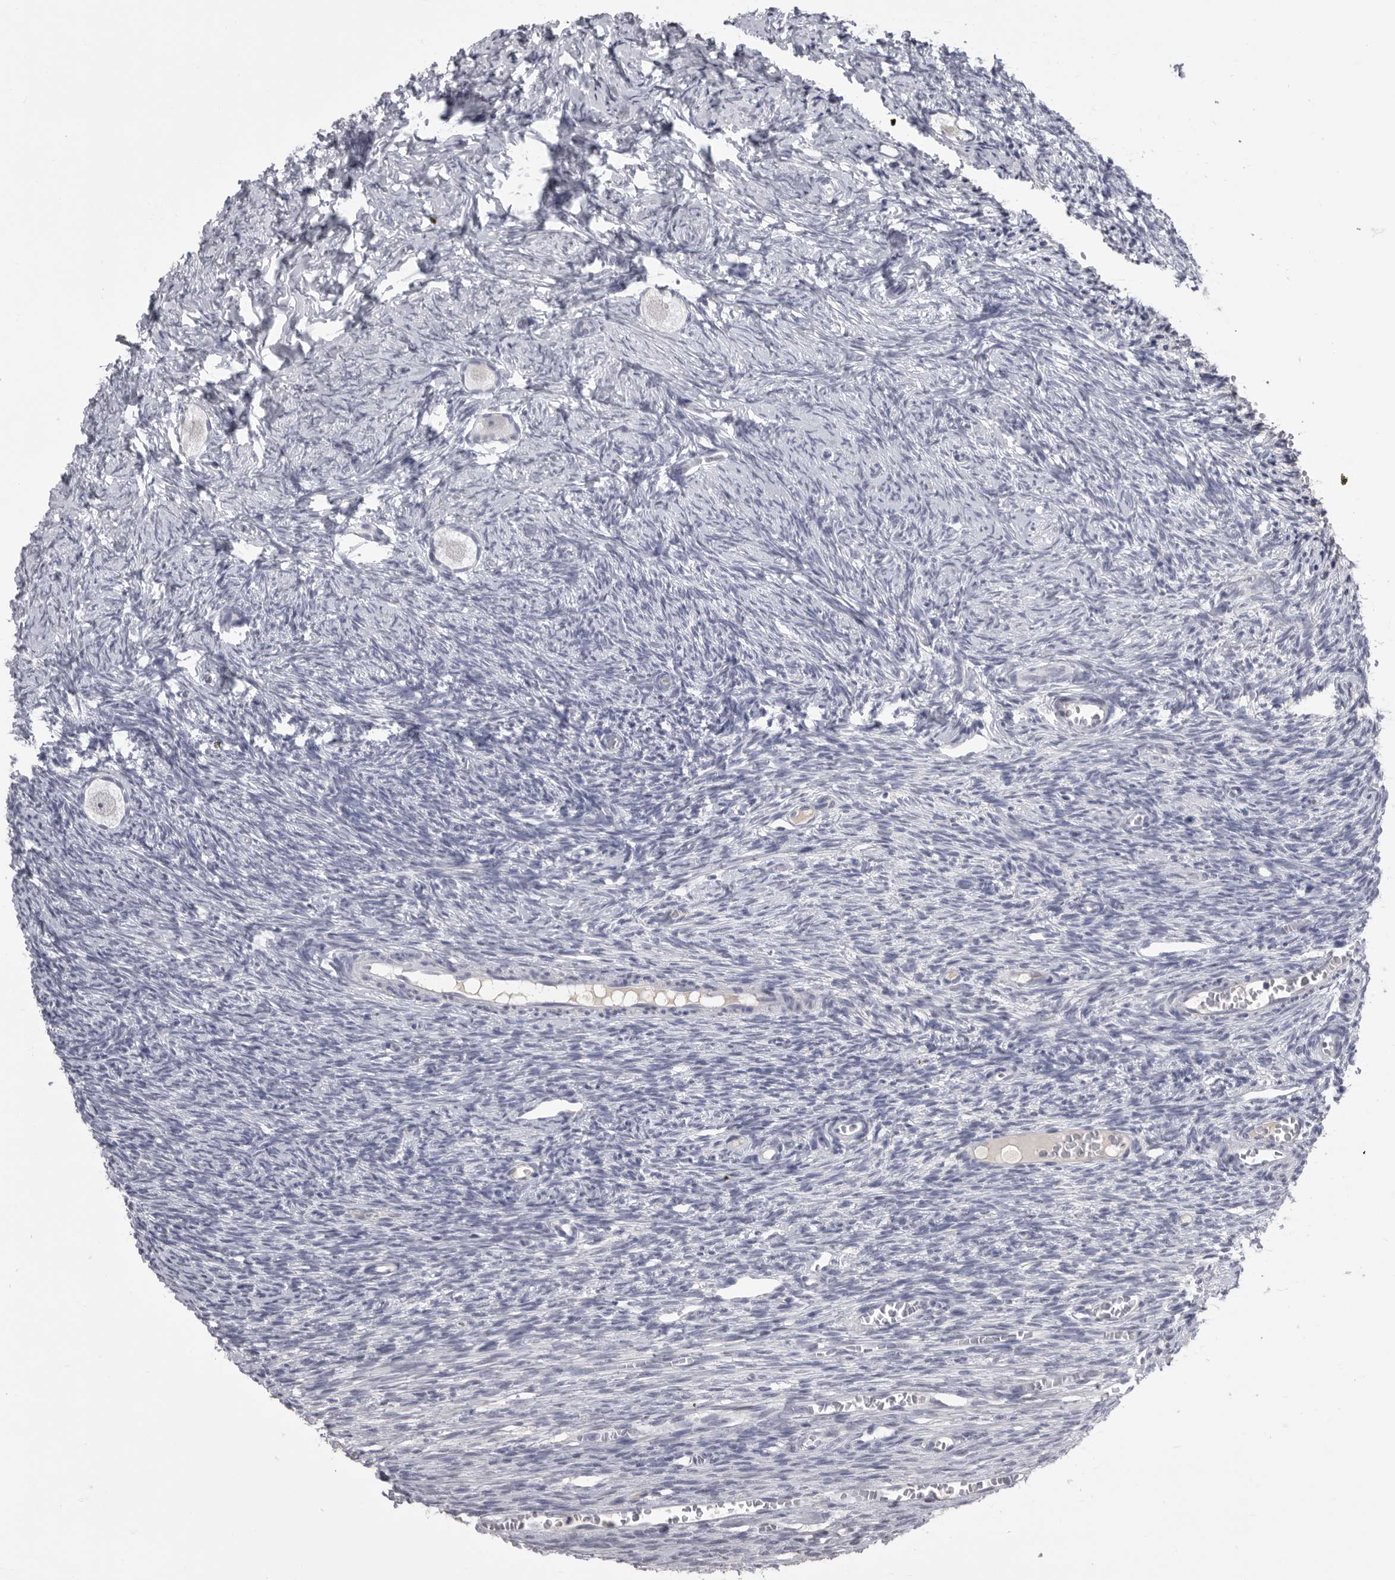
{"staining": {"intensity": "negative", "quantity": "none", "location": "none"}, "tissue": "ovary", "cell_type": "Follicle cells", "image_type": "normal", "snomed": [{"axis": "morphology", "description": "Normal tissue, NOS"}, {"axis": "topography", "description": "Ovary"}], "caption": "This is a micrograph of immunohistochemistry staining of normal ovary, which shows no expression in follicle cells.", "gene": "GNLY", "patient": {"sex": "female", "age": 27}}